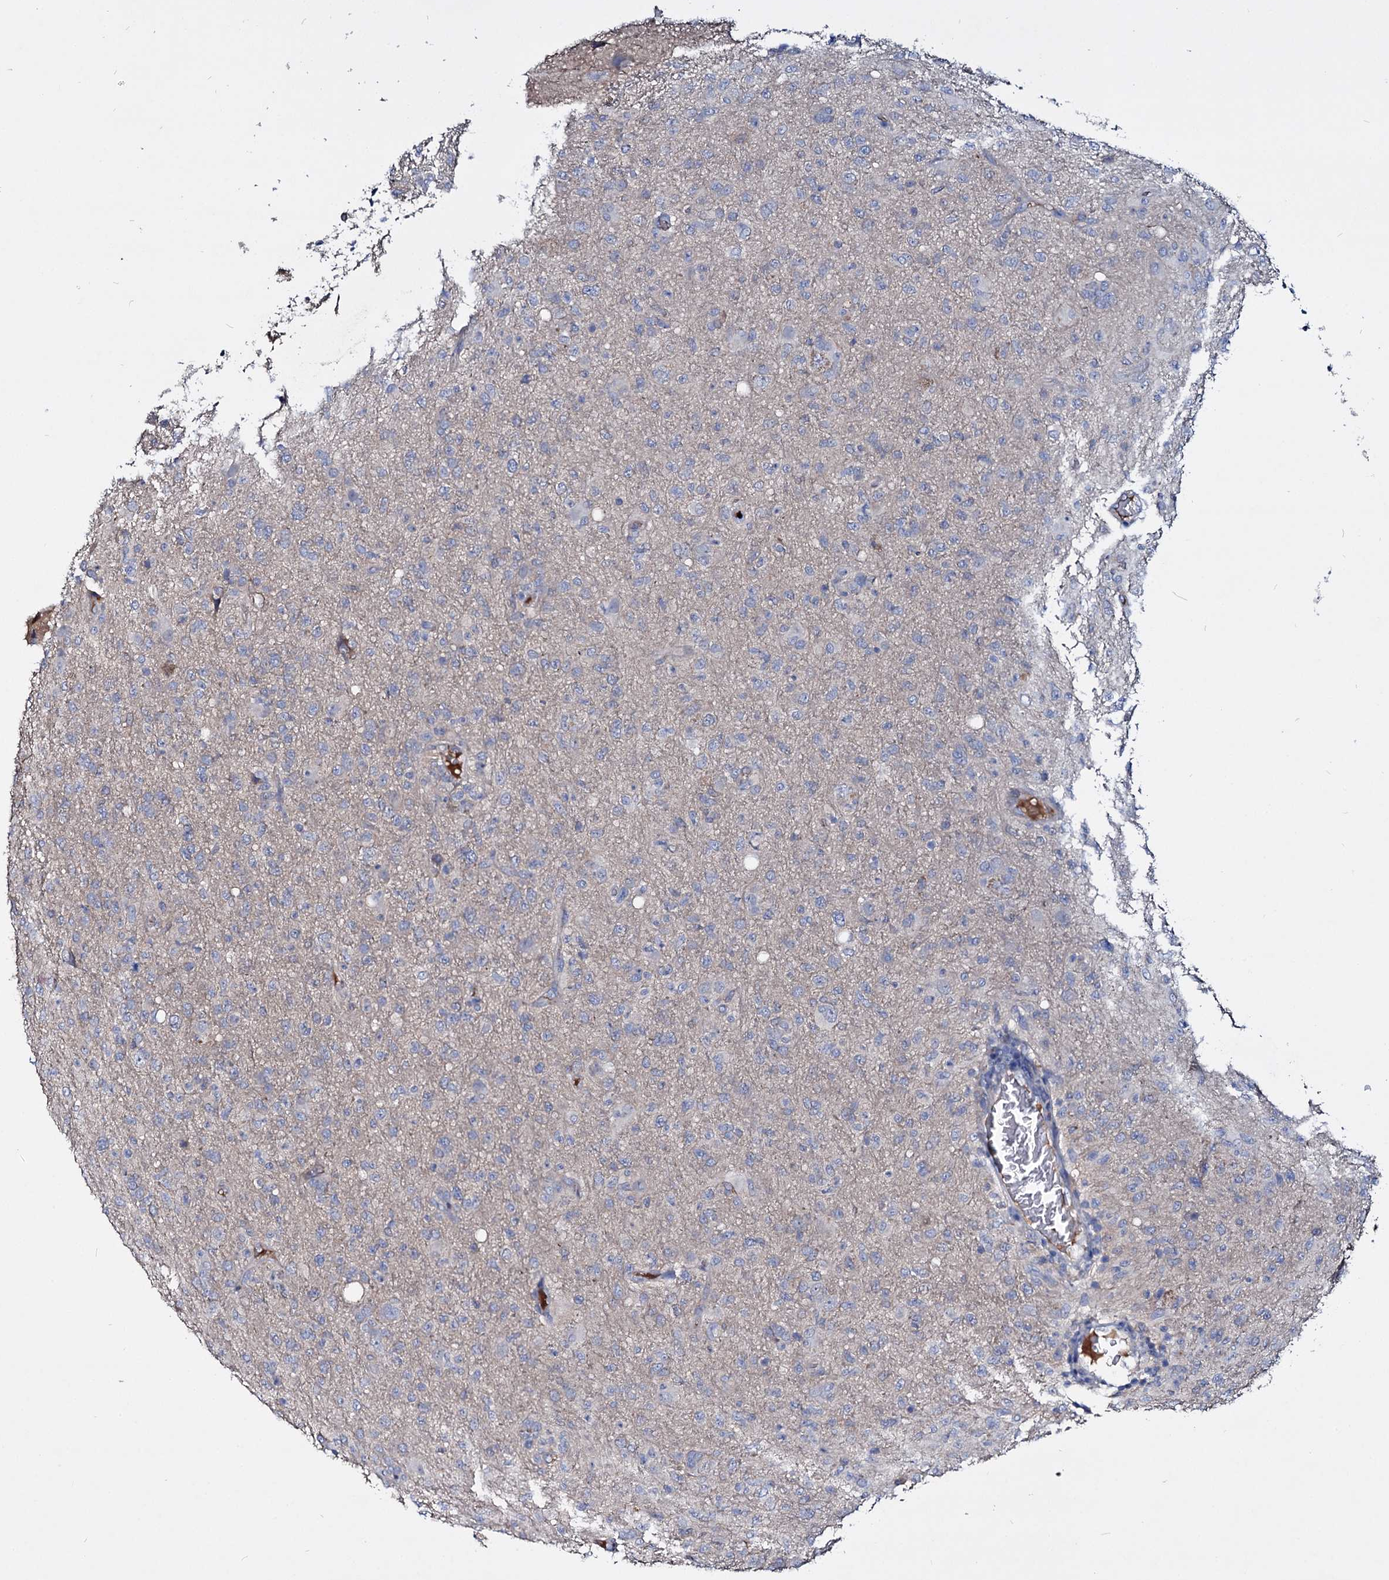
{"staining": {"intensity": "negative", "quantity": "none", "location": "none"}, "tissue": "glioma", "cell_type": "Tumor cells", "image_type": "cancer", "snomed": [{"axis": "morphology", "description": "Glioma, malignant, High grade"}, {"axis": "topography", "description": "Brain"}], "caption": "Image shows no protein staining in tumor cells of malignant high-grade glioma tissue. (Stains: DAB (3,3'-diaminobenzidine) immunohistochemistry (IHC) with hematoxylin counter stain, Microscopy: brightfield microscopy at high magnification).", "gene": "ACY3", "patient": {"sex": "female", "age": 57}}